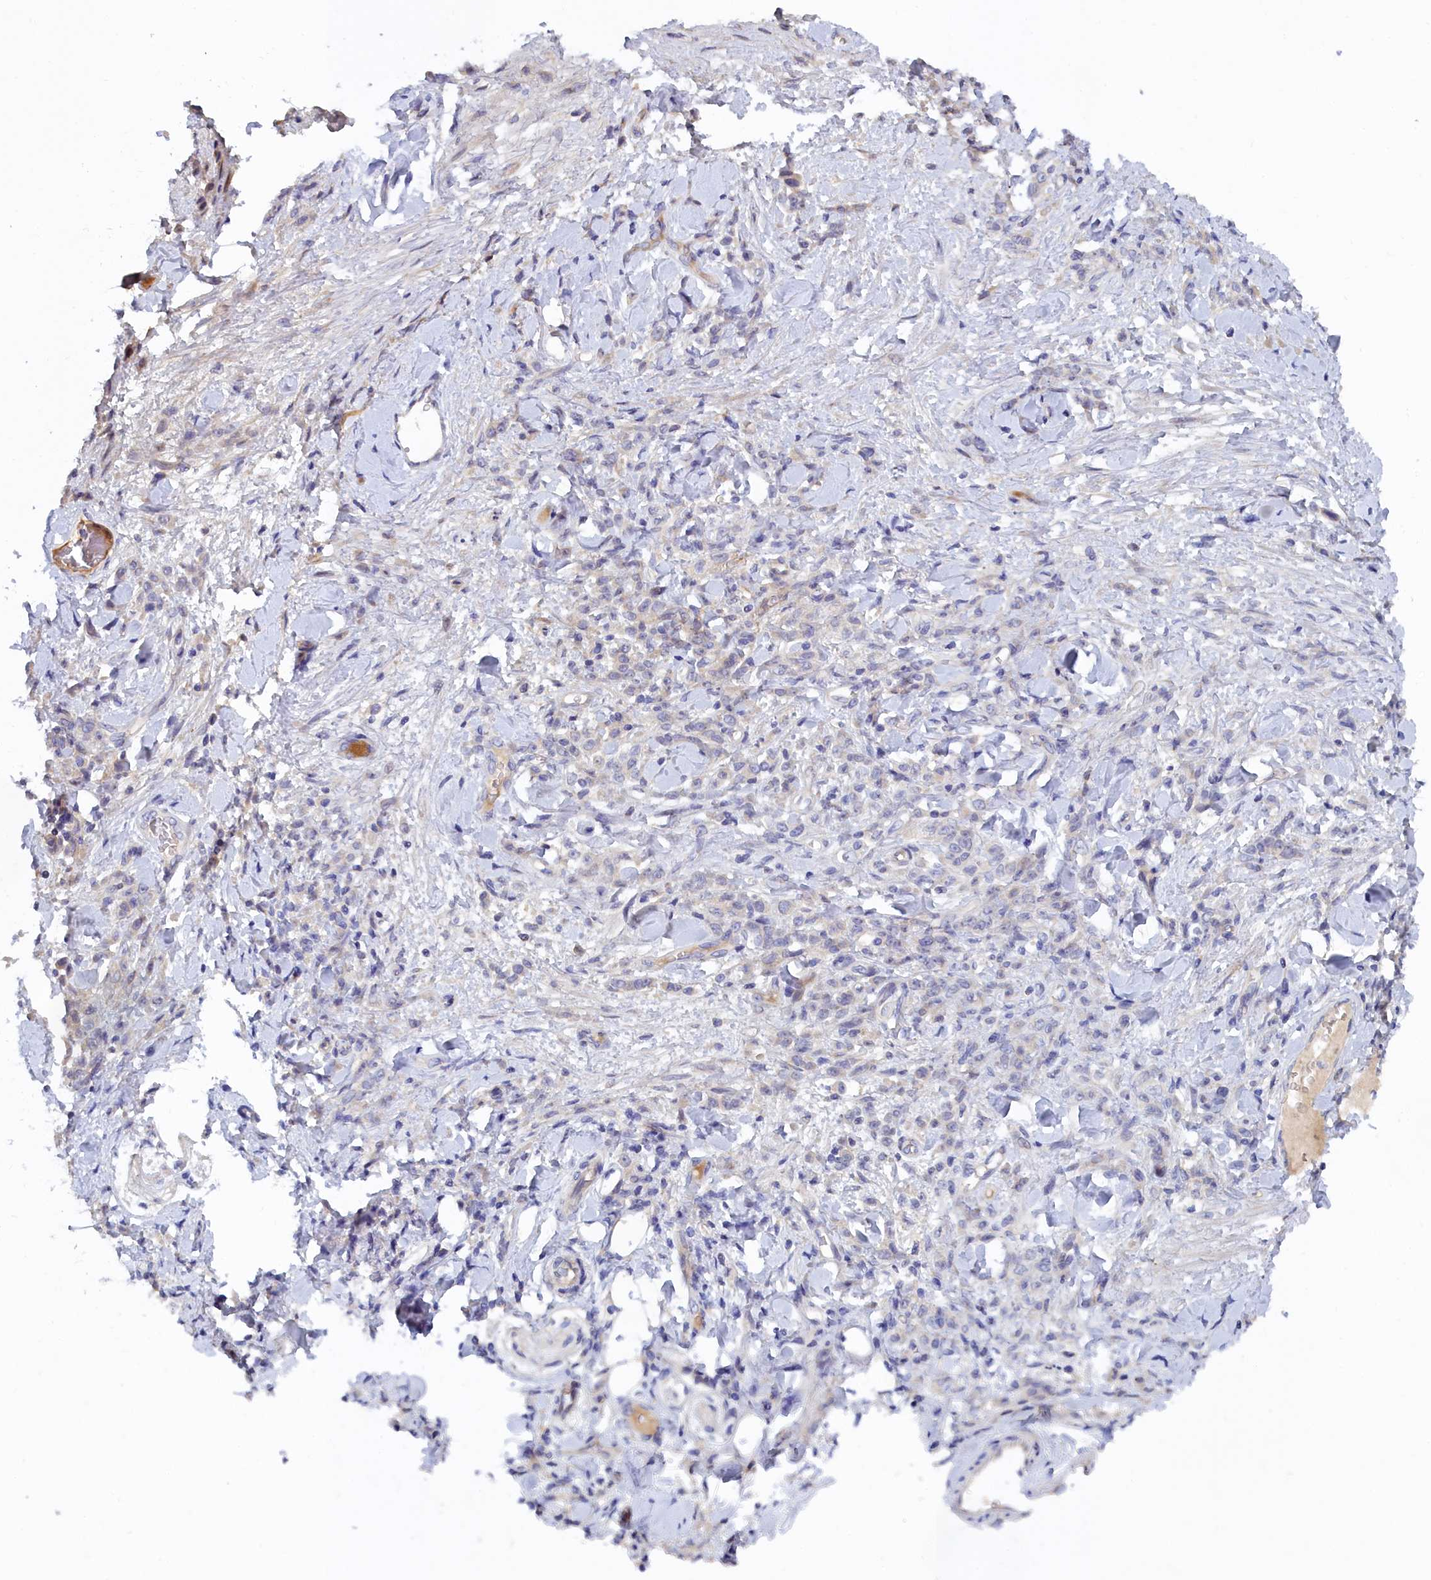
{"staining": {"intensity": "negative", "quantity": "none", "location": "none"}, "tissue": "stomach cancer", "cell_type": "Tumor cells", "image_type": "cancer", "snomed": [{"axis": "morphology", "description": "Normal tissue, NOS"}, {"axis": "morphology", "description": "Adenocarcinoma, NOS"}, {"axis": "topography", "description": "Stomach"}], "caption": "An immunohistochemistry photomicrograph of stomach cancer (adenocarcinoma) is shown. There is no staining in tumor cells of stomach cancer (adenocarcinoma).", "gene": "SPATA5L1", "patient": {"sex": "male", "age": 82}}